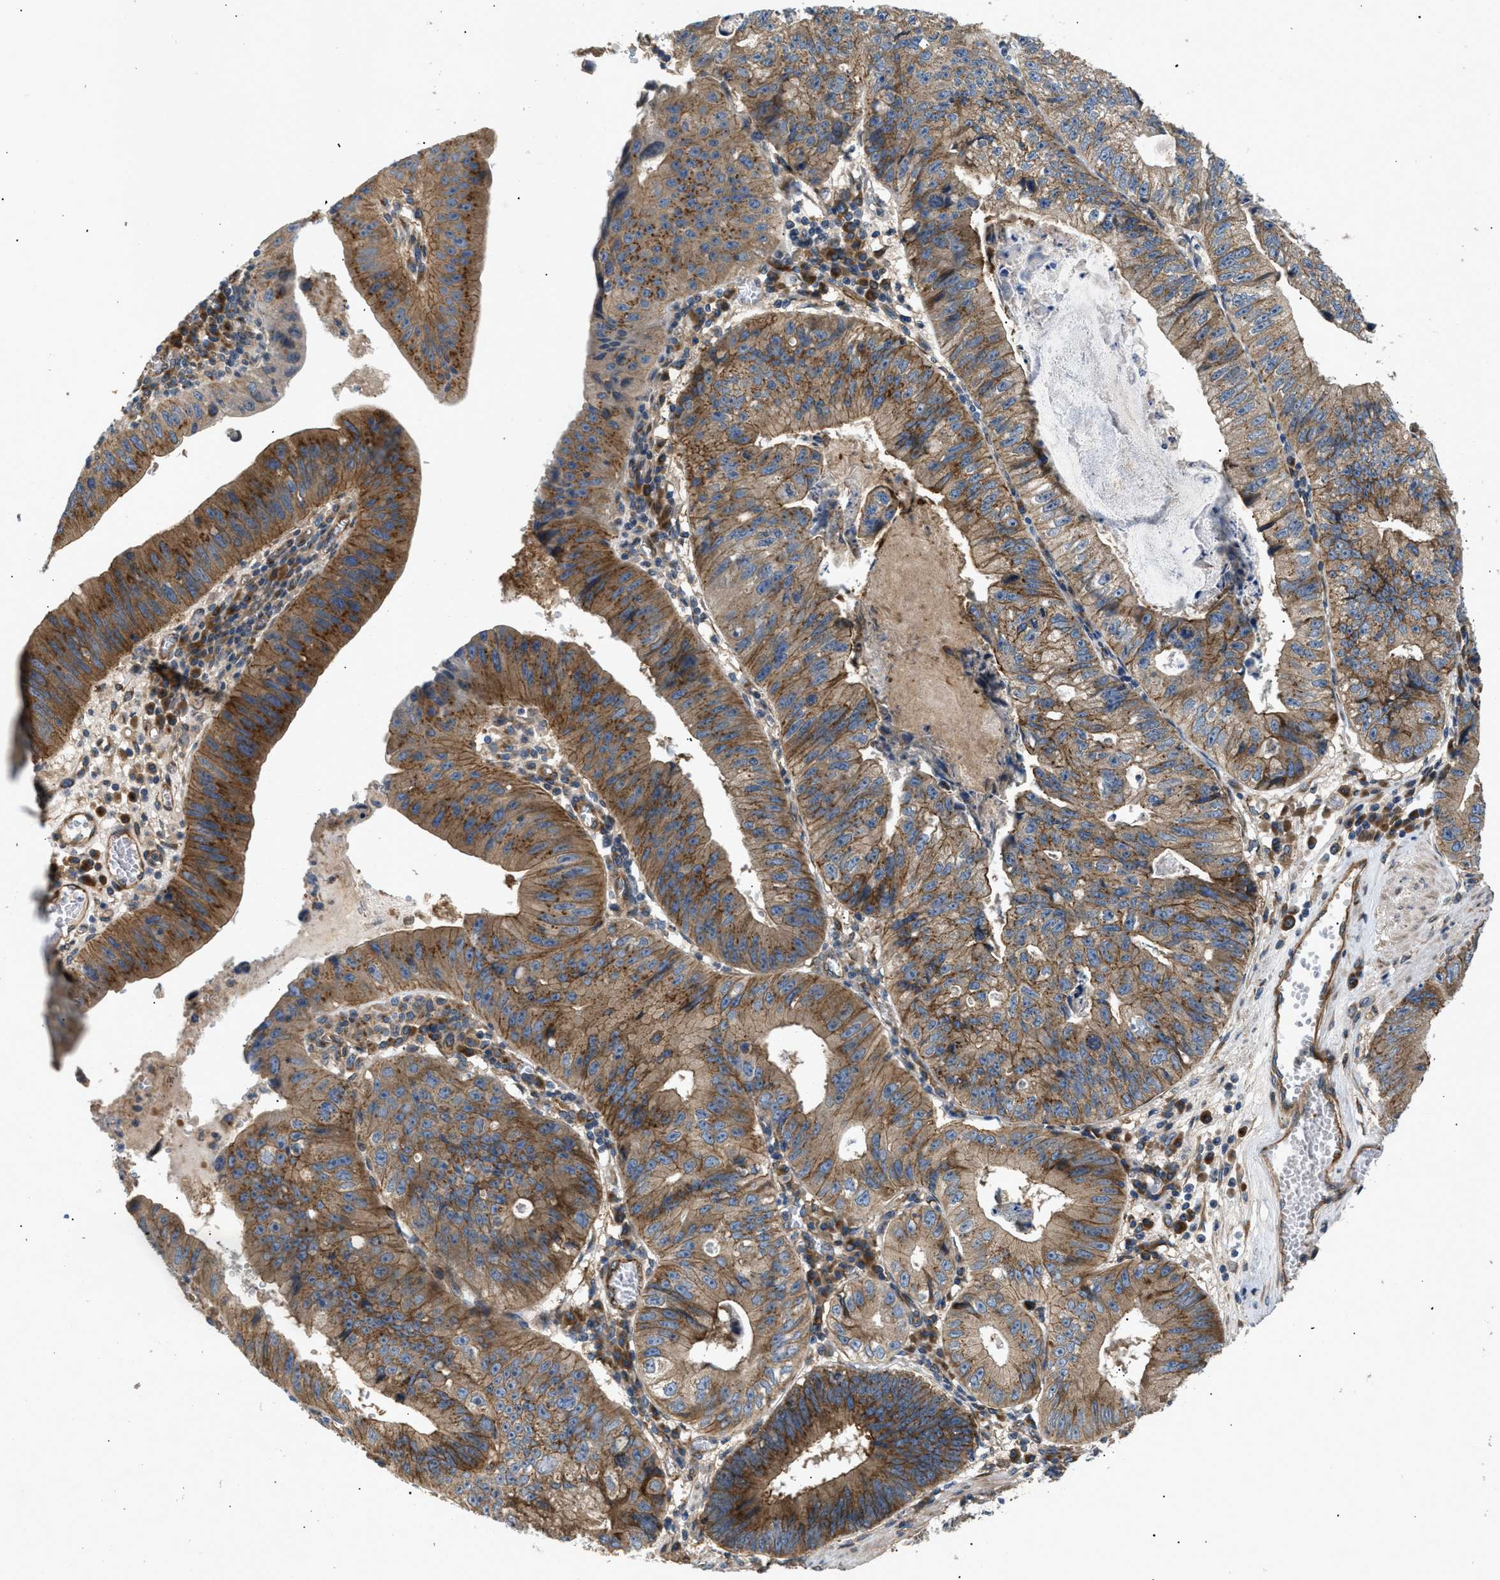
{"staining": {"intensity": "moderate", "quantity": ">75%", "location": "cytoplasmic/membranous"}, "tissue": "stomach cancer", "cell_type": "Tumor cells", "image_type": "cancer", "snomed": [{"axis": "morphology", "description": "Adenocarcinoma, NOS"}, {"axis": "topography", "description": "Stomach"}], "caption": "IHC of human stomach cancer demonstrates medium levels of moderate cytoplasmic/membranous positivity in about >75% of tumor cells.", "gene": "LYSMD3", "patient": {"sex": "male", "age": 59}}